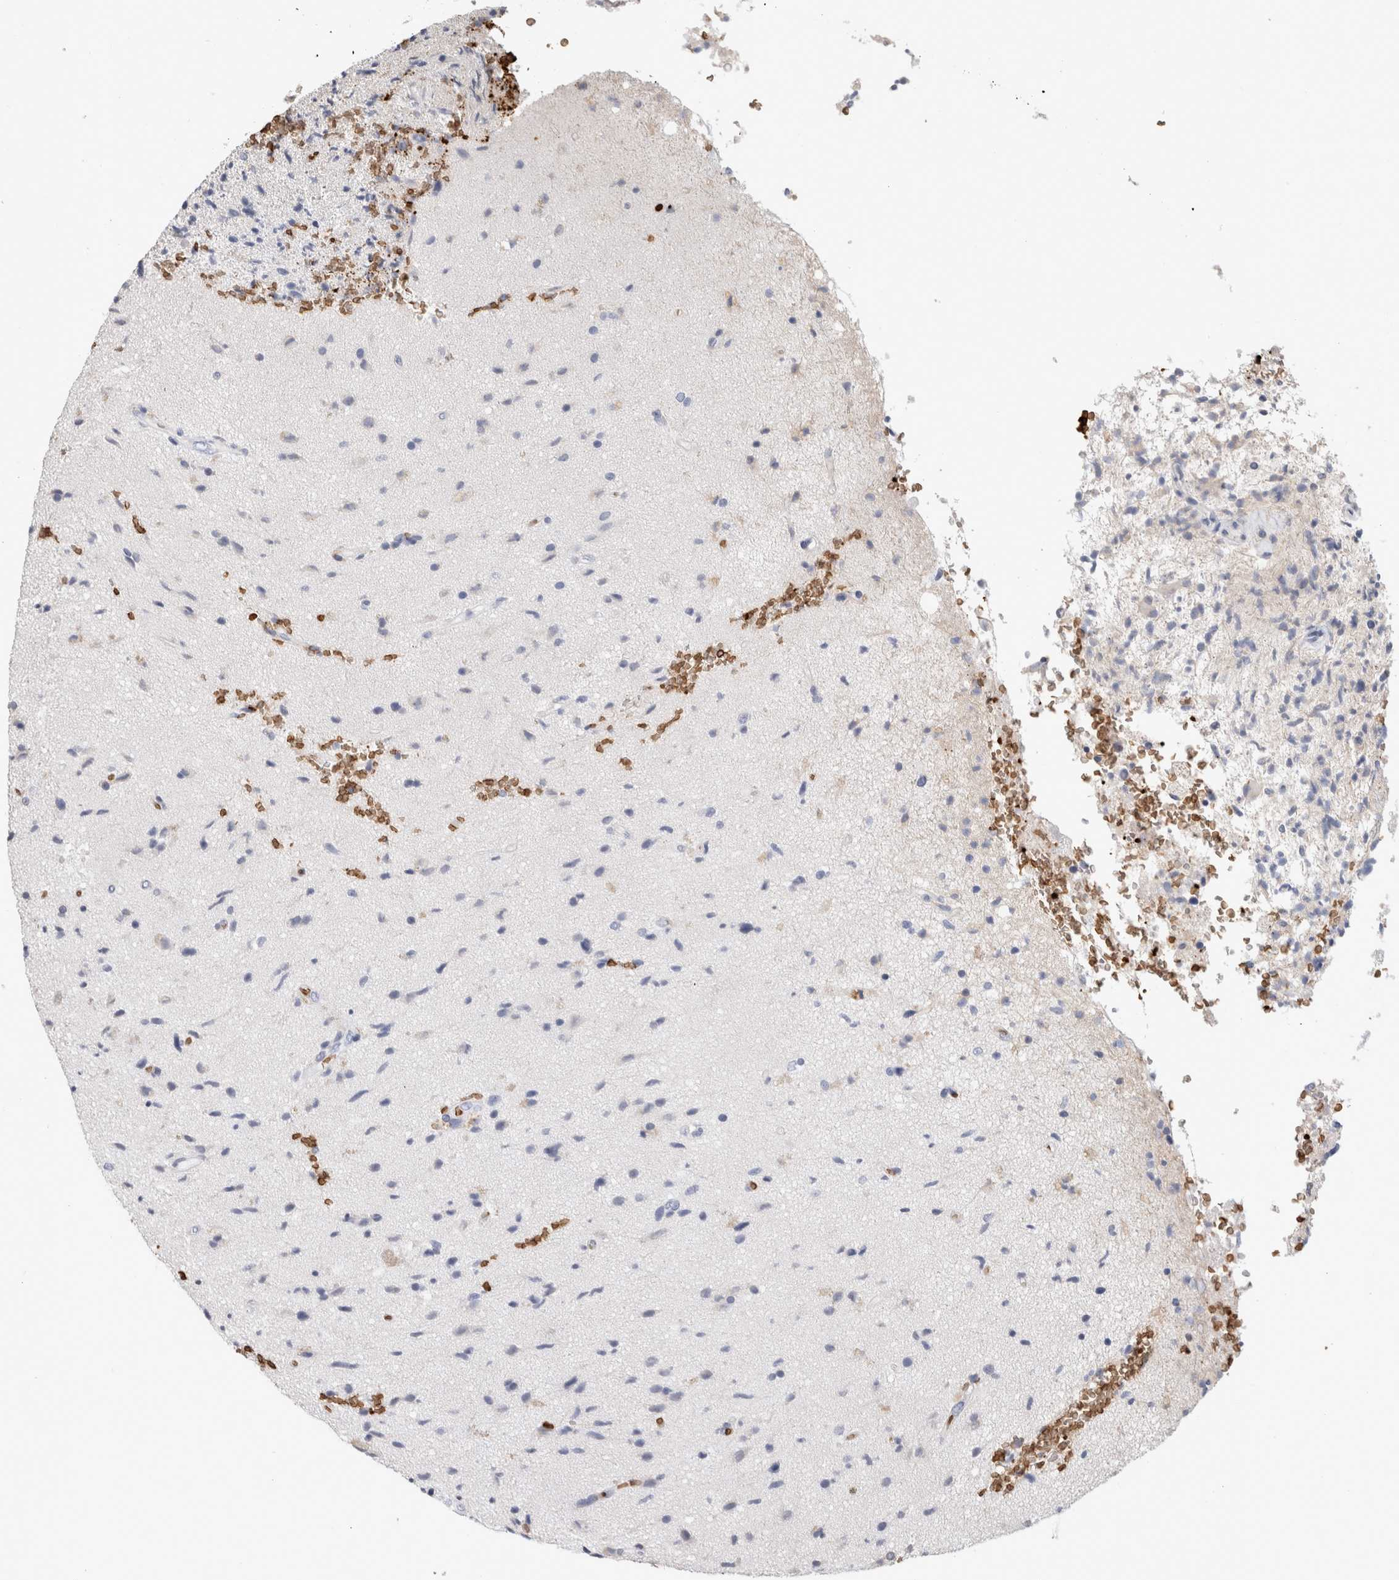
{"staining": {"intensity": "negative", "quantity": "none", "location": "none"}, "tissue": "glioma", "cell_type": "Tumor cells", "image_type": "cancer", "snomed": [{"axis": "morphology", "description": "Glioma, malignant, High grade"}, {"axis": "topography", "description": "Brain"}], "caption": "Immunohistochemistry of human glioma displays no positivity in tumor cells. (Immunohistochemistry, brightfield microscopy, high magnification).", "gene": "CA1", "patient": {"sex": "male", "age": 72}}